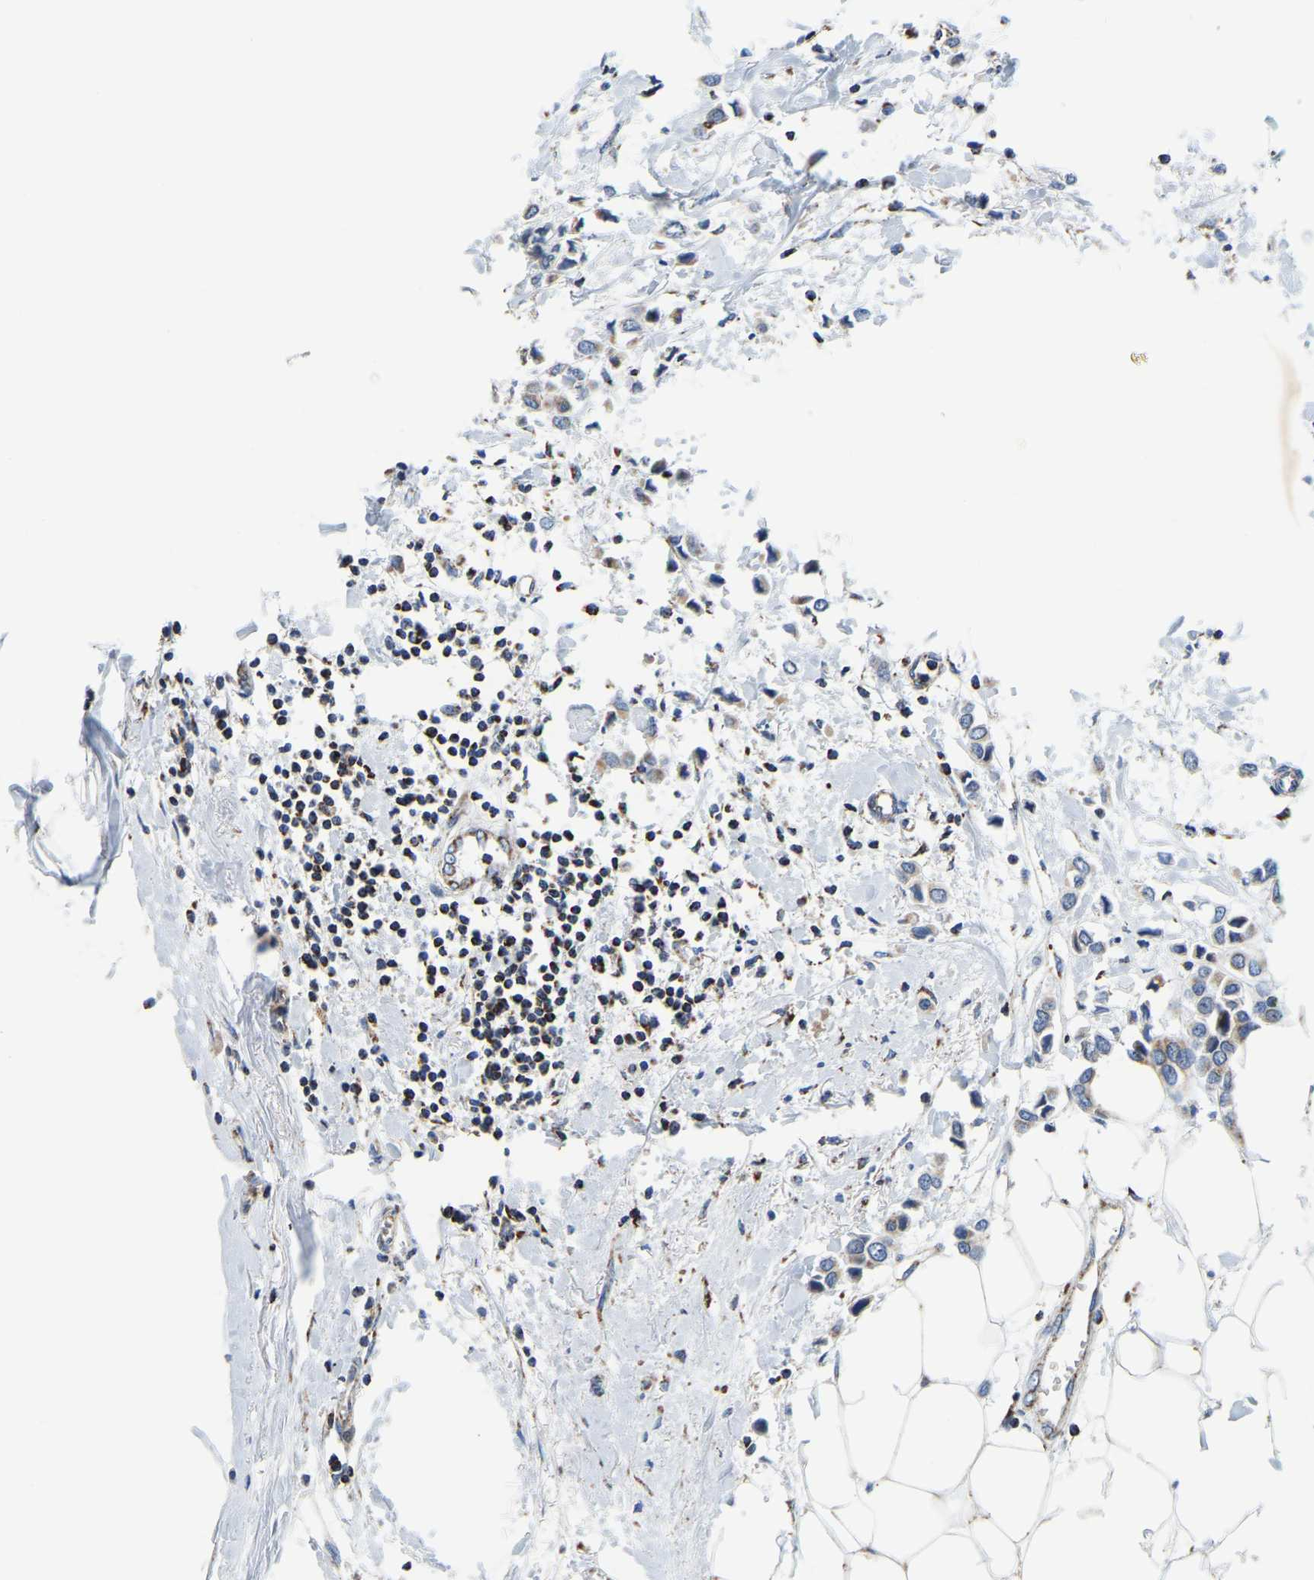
{"staining": {"intensity": "weak", "quantity": "<25%", "location": "cytoplasmic/membranous"}, "tissue": "breast cancer", "cell_type": "Tumor cells", "image_type": "cancer", "snomed": [{"axis": "morphology", "description": "Lobular carcinoma"}, {"axis": "topography", "description": "Breast"}], "caption": "An IHC photomicrograph of breast cancer (lobular carcinoma) is shown. There is no staining in tumor cells of breast cancer (lobular carcinoma).", "gene": "SFXN1", "patient": {"sex": "female", "age": 51}}